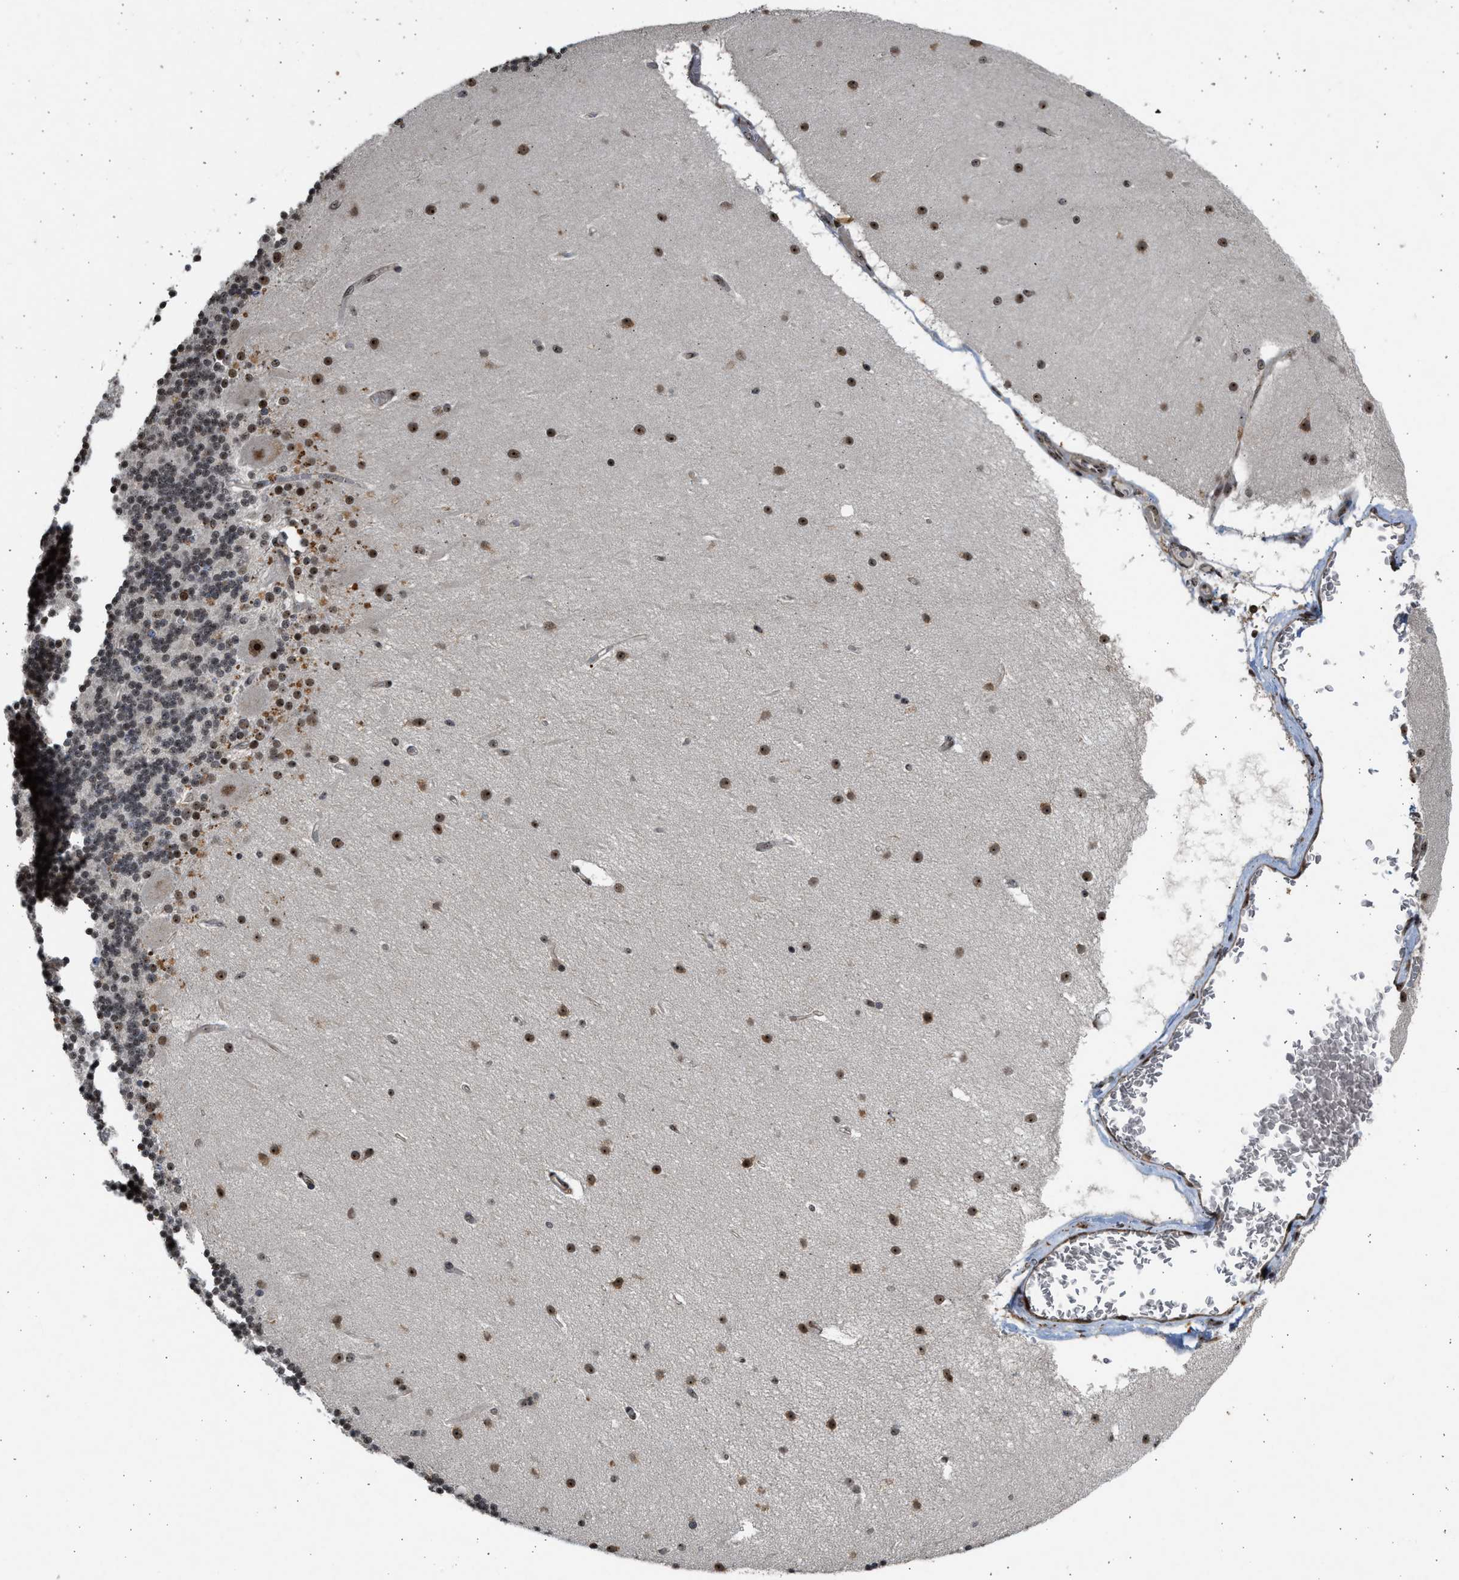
{"staining": {"intensity": "moderate", "quantity": ">75%", "location": "nuclear"}, "tissue": "cerebellum", "cell_type": "Cells in granular layer", "image_type": "normal", "snomed": [{"axis": "morphology", "description": "Normal tissue, NOS"}, {"axis": "topography", "description": "Cerebellum"}], "caption": "Cerebellum stained with immunohistochemistry (IHC) shows moderate nuclear positivity in about >75% of cells in granular layer. Immunohistochemistry stains the protein in brown and the nuclei are stained blue.", "gene": "TFDP2", "patient": {"sex": "female", "age": 54}}